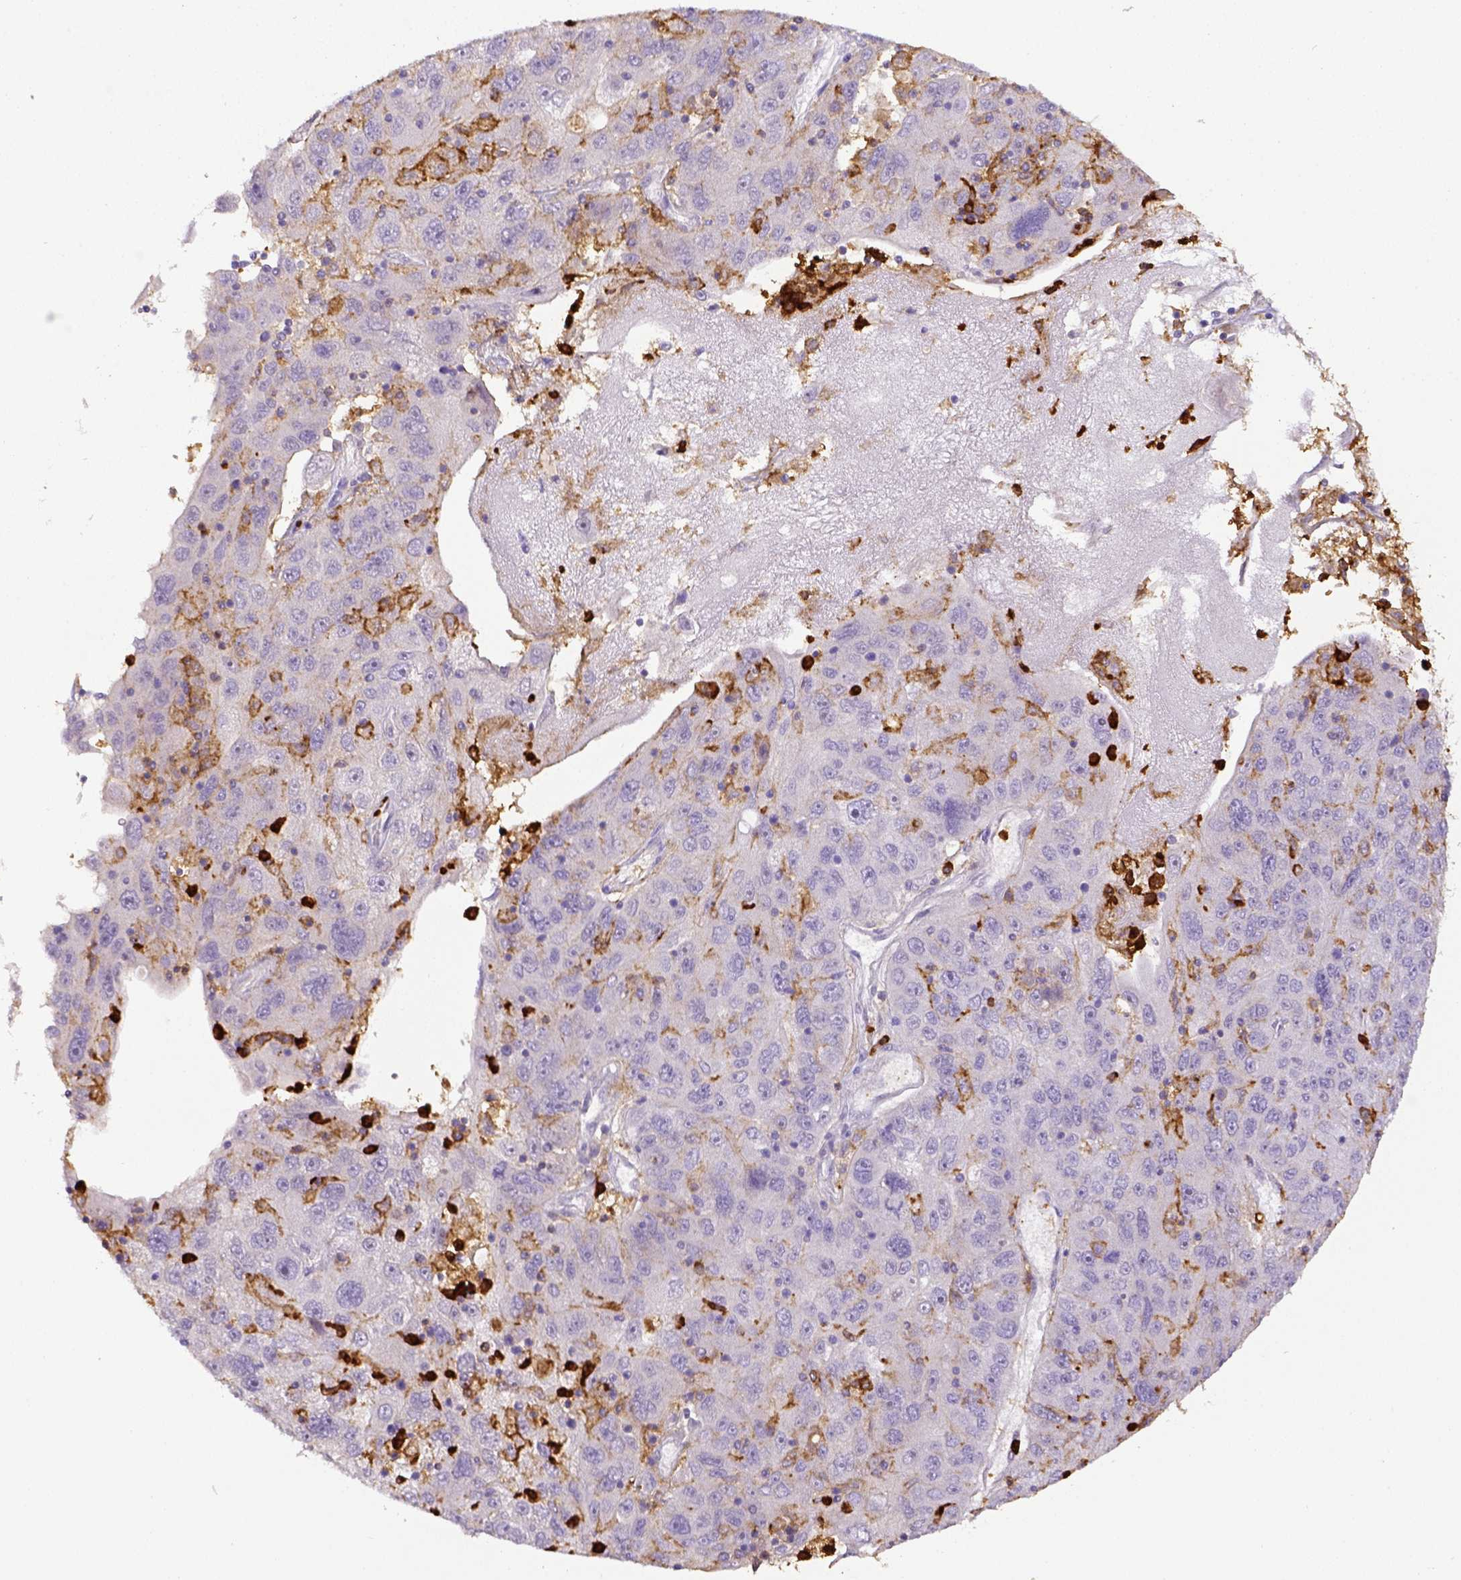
{"staining": {"intensity": "negative", "quantity": "none", "location": "none"}, "tissue": "stomach cancer", "cell_type": "Tumor cells", "image_type": "cancer", "snomed": [{"axis": "morphology", "description": "Adenocarcinoma, NOS"}, {"axis": "topography", "description": "Stomach"}], "caption": "Stomach adenocarcinoma was stained to show a protein in brown. There is no significant positivity in tumor cells.", "gene": "ITGAM", "patient": {"sex": "male", "age": 56}}